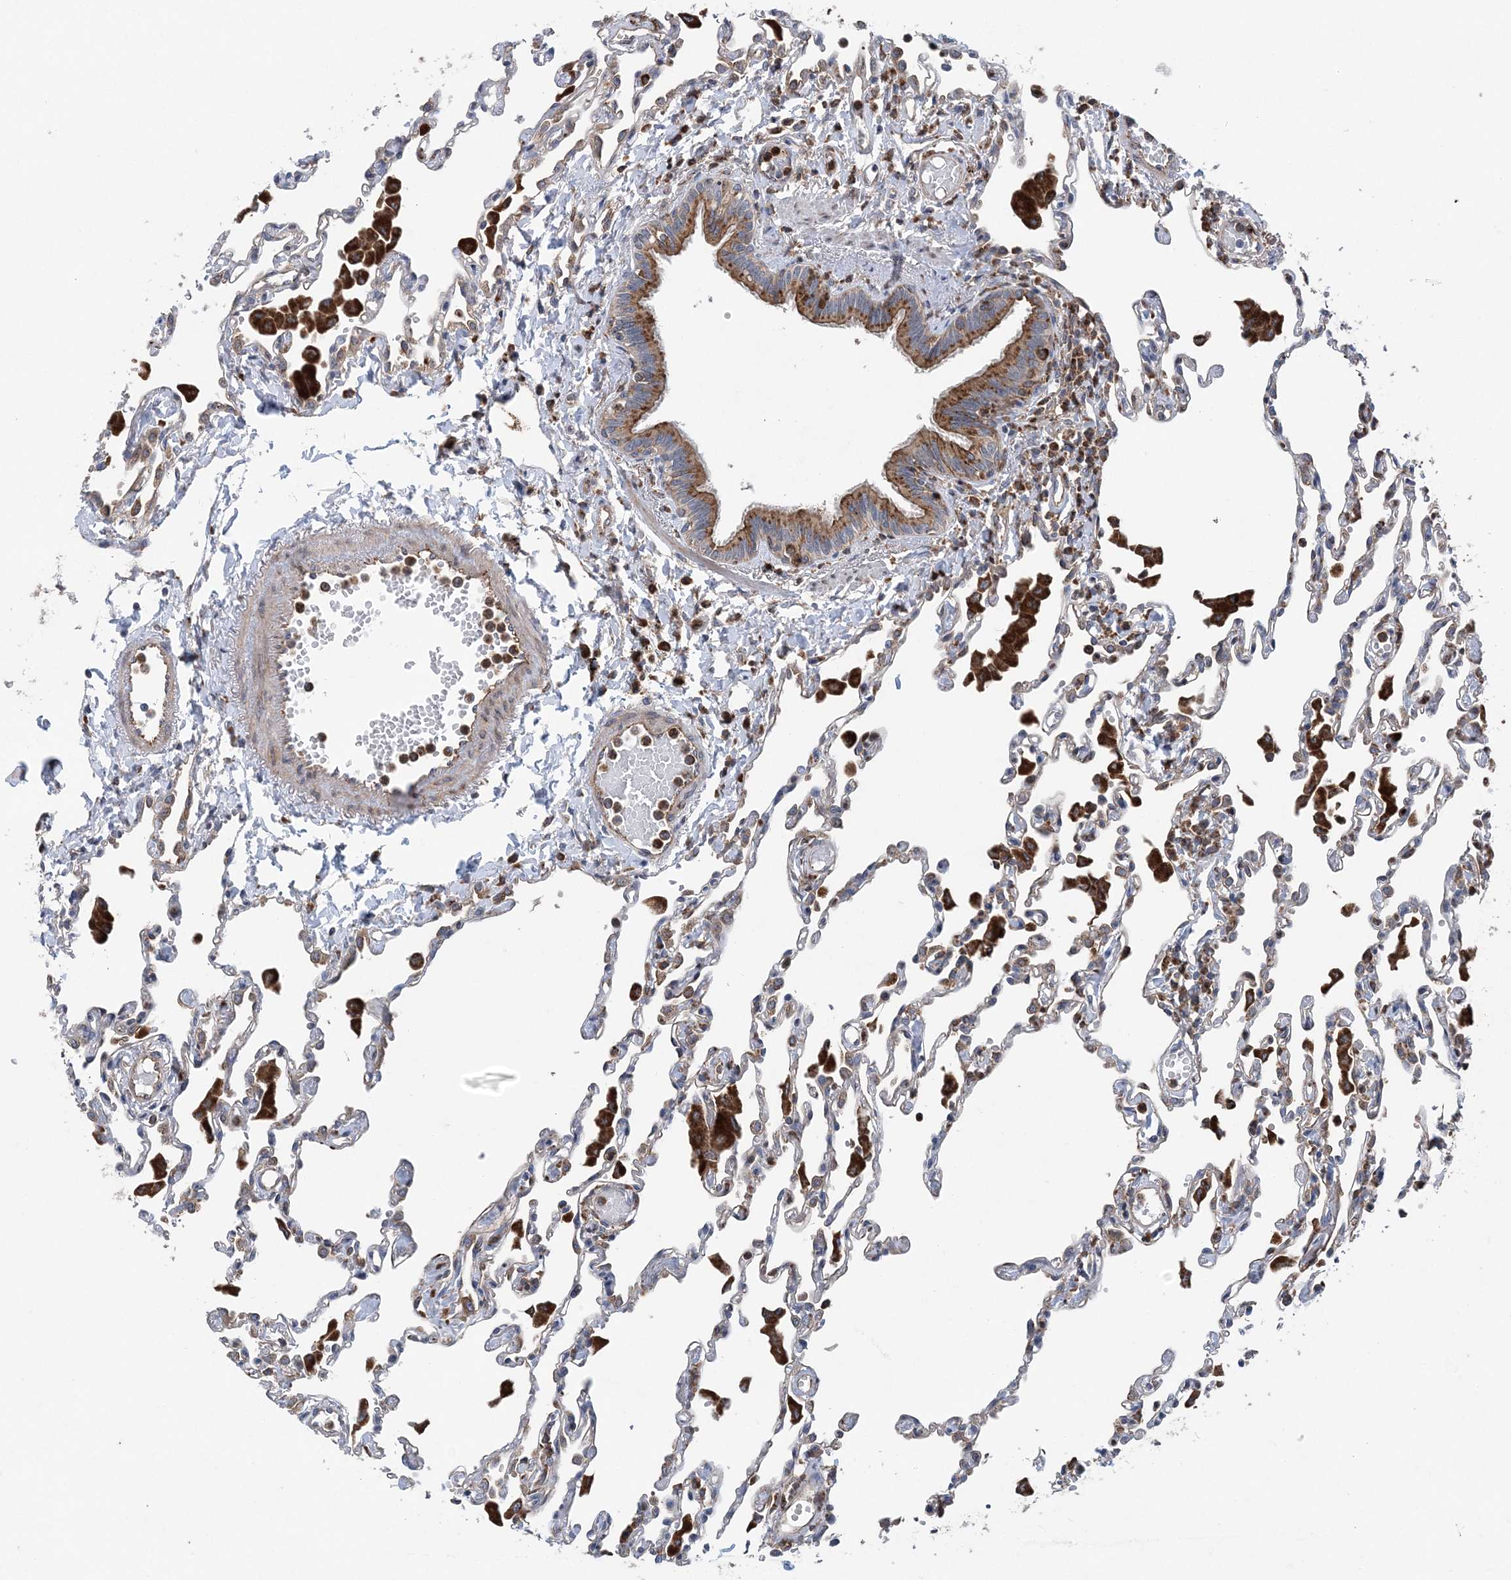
{"staining": {"intensity": "weak", "quantity": "<25%", "location": "cytoplasmic/membranous"}, "tissue": "lung", "cell_type": "Alveolar cells", "image_type": "normal", "snomed": [{"axis": "morphology", "description": "Normal tissue, NOS"}, {"axis": "topography", "description": "Bronchus"}, {"axis": "topography", "description": "Lung"}], "caption": "Alveolar cells show no significant protein staining in unremarkable lung. (DAB (3,3'-diaminobenzidine) immunohistochemistry (IHC) with hematoxylin counter stain).", "gene": "PTTG1IP", "patient": {"sex": "female", "age": 49}}